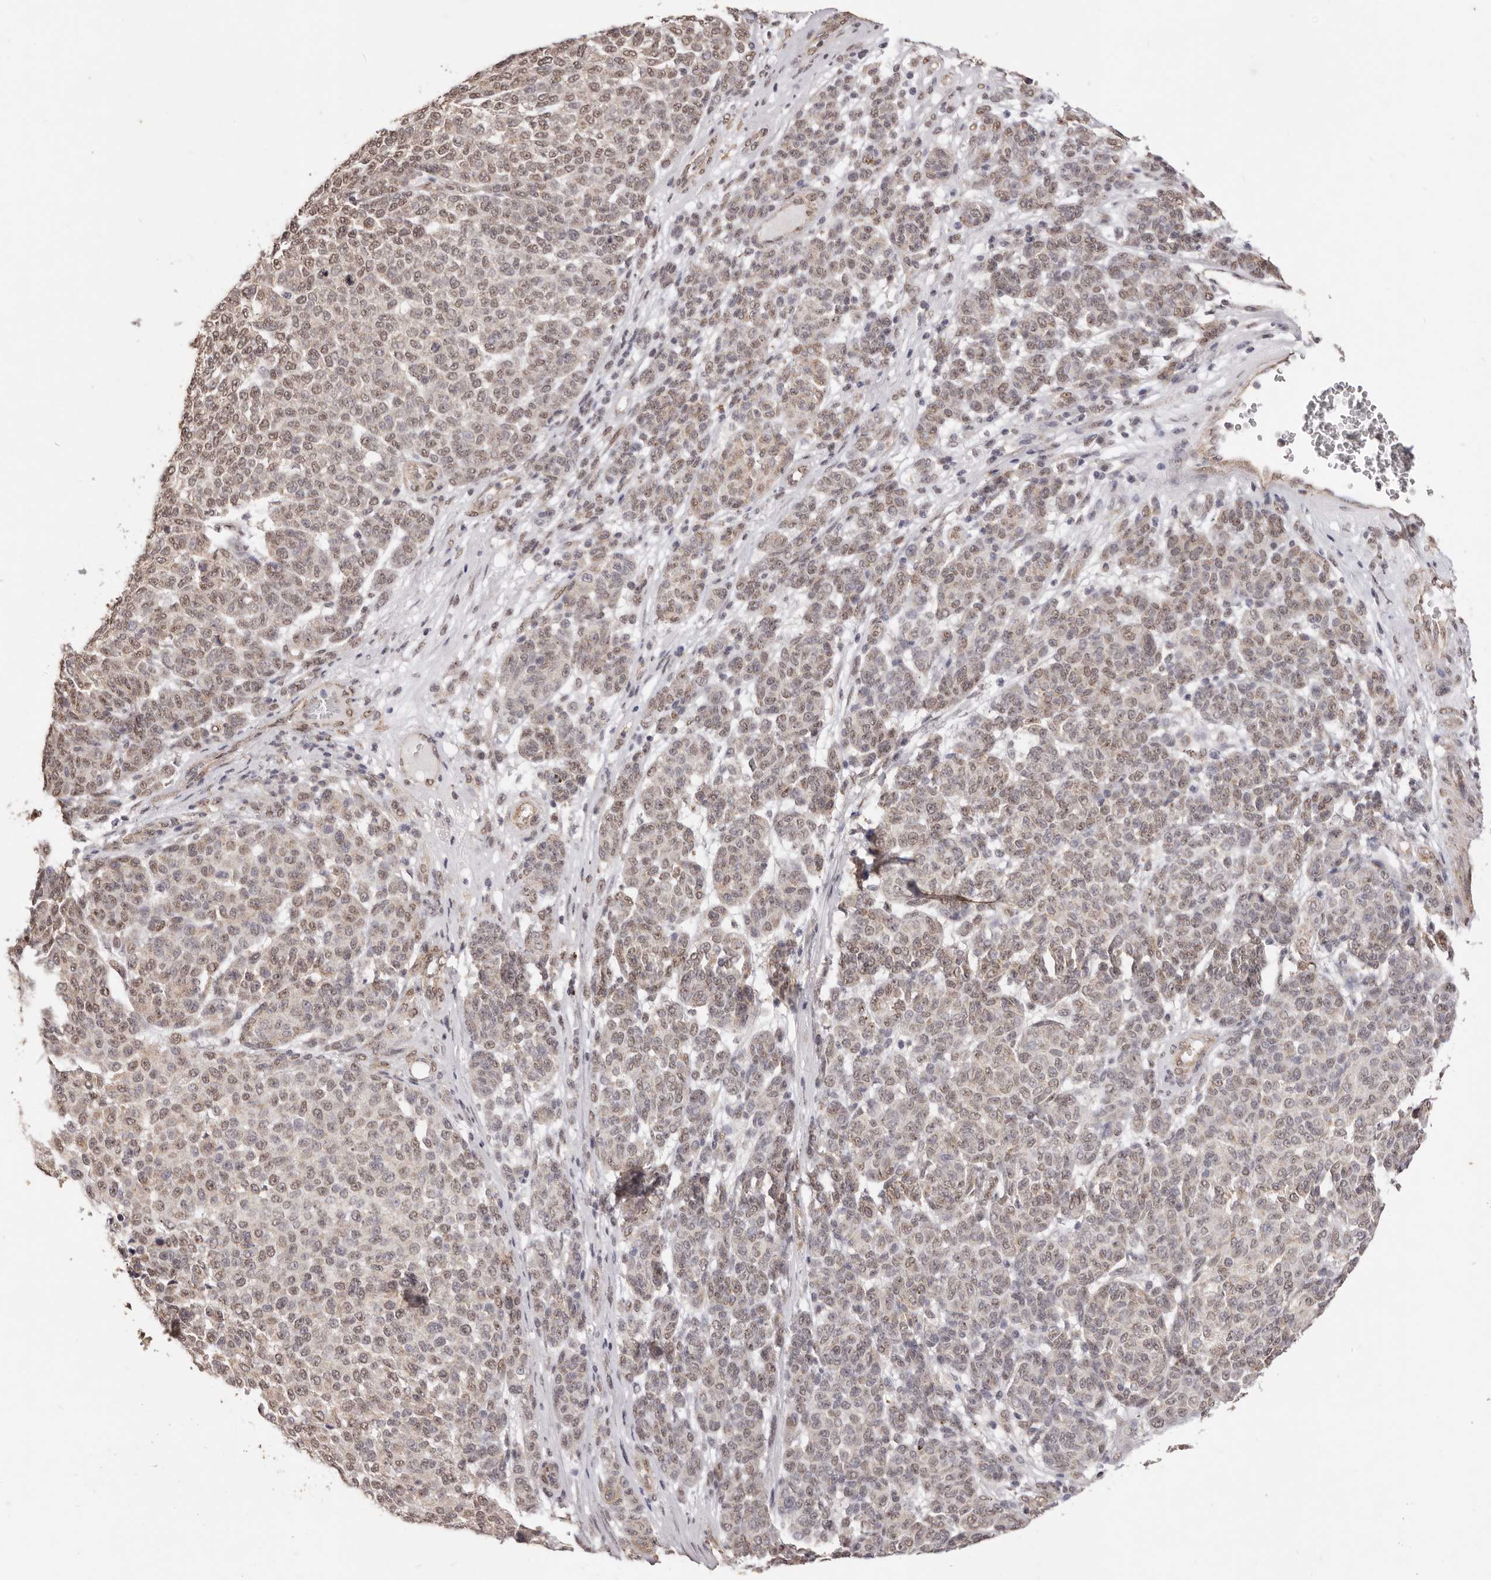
{"staining": {"intensity": "moderate", "quantity": ">75%", "location": "nuclear"}, "tissue": "melanoma", "cell_type": "Tumor cells", "image_type": "cancer", "snomed": [{"axis": "morphology", "description": "Malignant melanoma, NOS"}, {"axis": "topography", "description": "Skin"}], "caption": "Immunohistochemical staining of human melanoma exhibits medium levels of moderate nuclear staining in about >75% of tumor cells. (brown staining indicates protein expression, while blue staining denotes nuclei).", "gene": "RPS6KA5", "patient": {"sex": "male", "age": 59}}